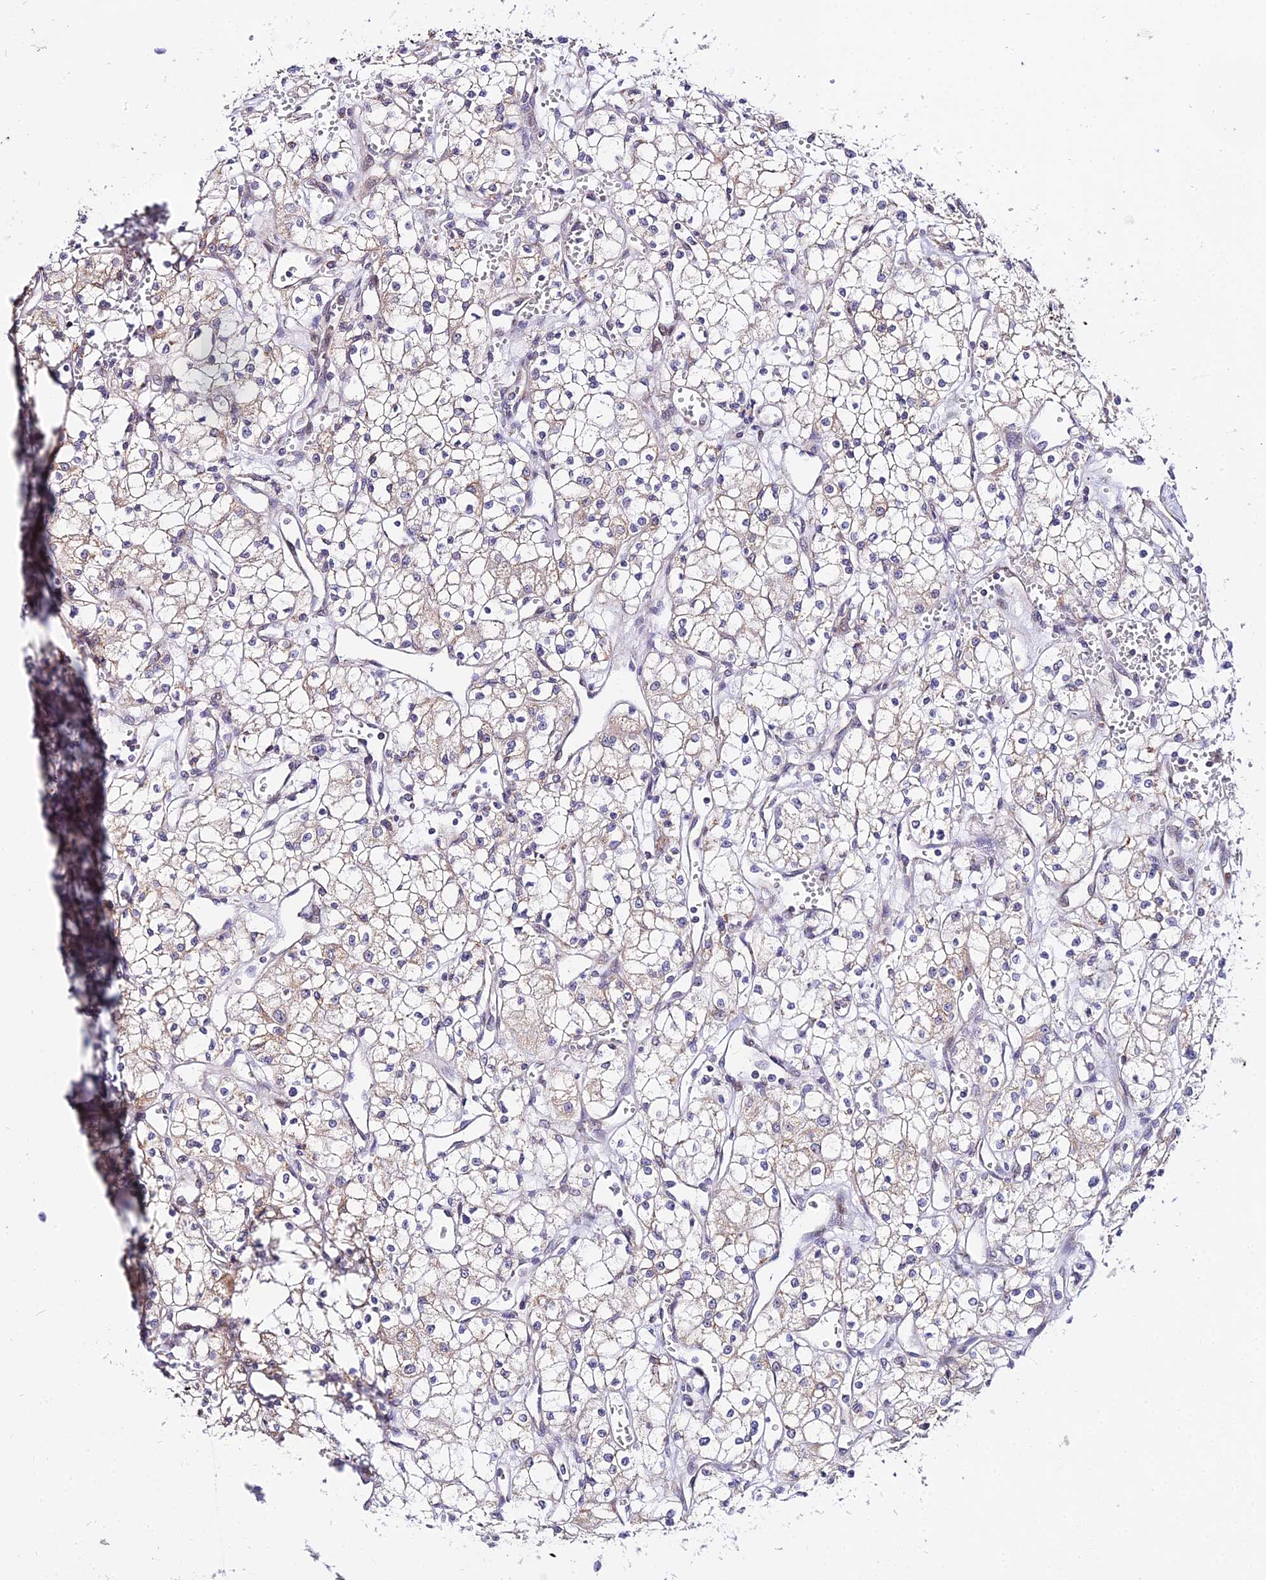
{"staining": {"intensity": "weak", "quantity": "<25%", "location": "cytoplasmic/membranous"}, "tissue": "renal cancer", "cell_type": "Tumor cells", "image_type": "cancer", "snomed": [{"axis": "morphology", "description": "Adenocarcinoma, NOS"}, {"axis": "topography", "description": "Kidney"}], "caption": "Tumor cells are negative for brown protein staining in adenocarcinoma (renal). The staining was performed using DAB to visualize the protein expression in brown, while the nuclei were stained in blue with hematoxylin (Magnification: 20x).", "gene": "ATP5PB", "patient": {"sex": "male", "age": 59}}